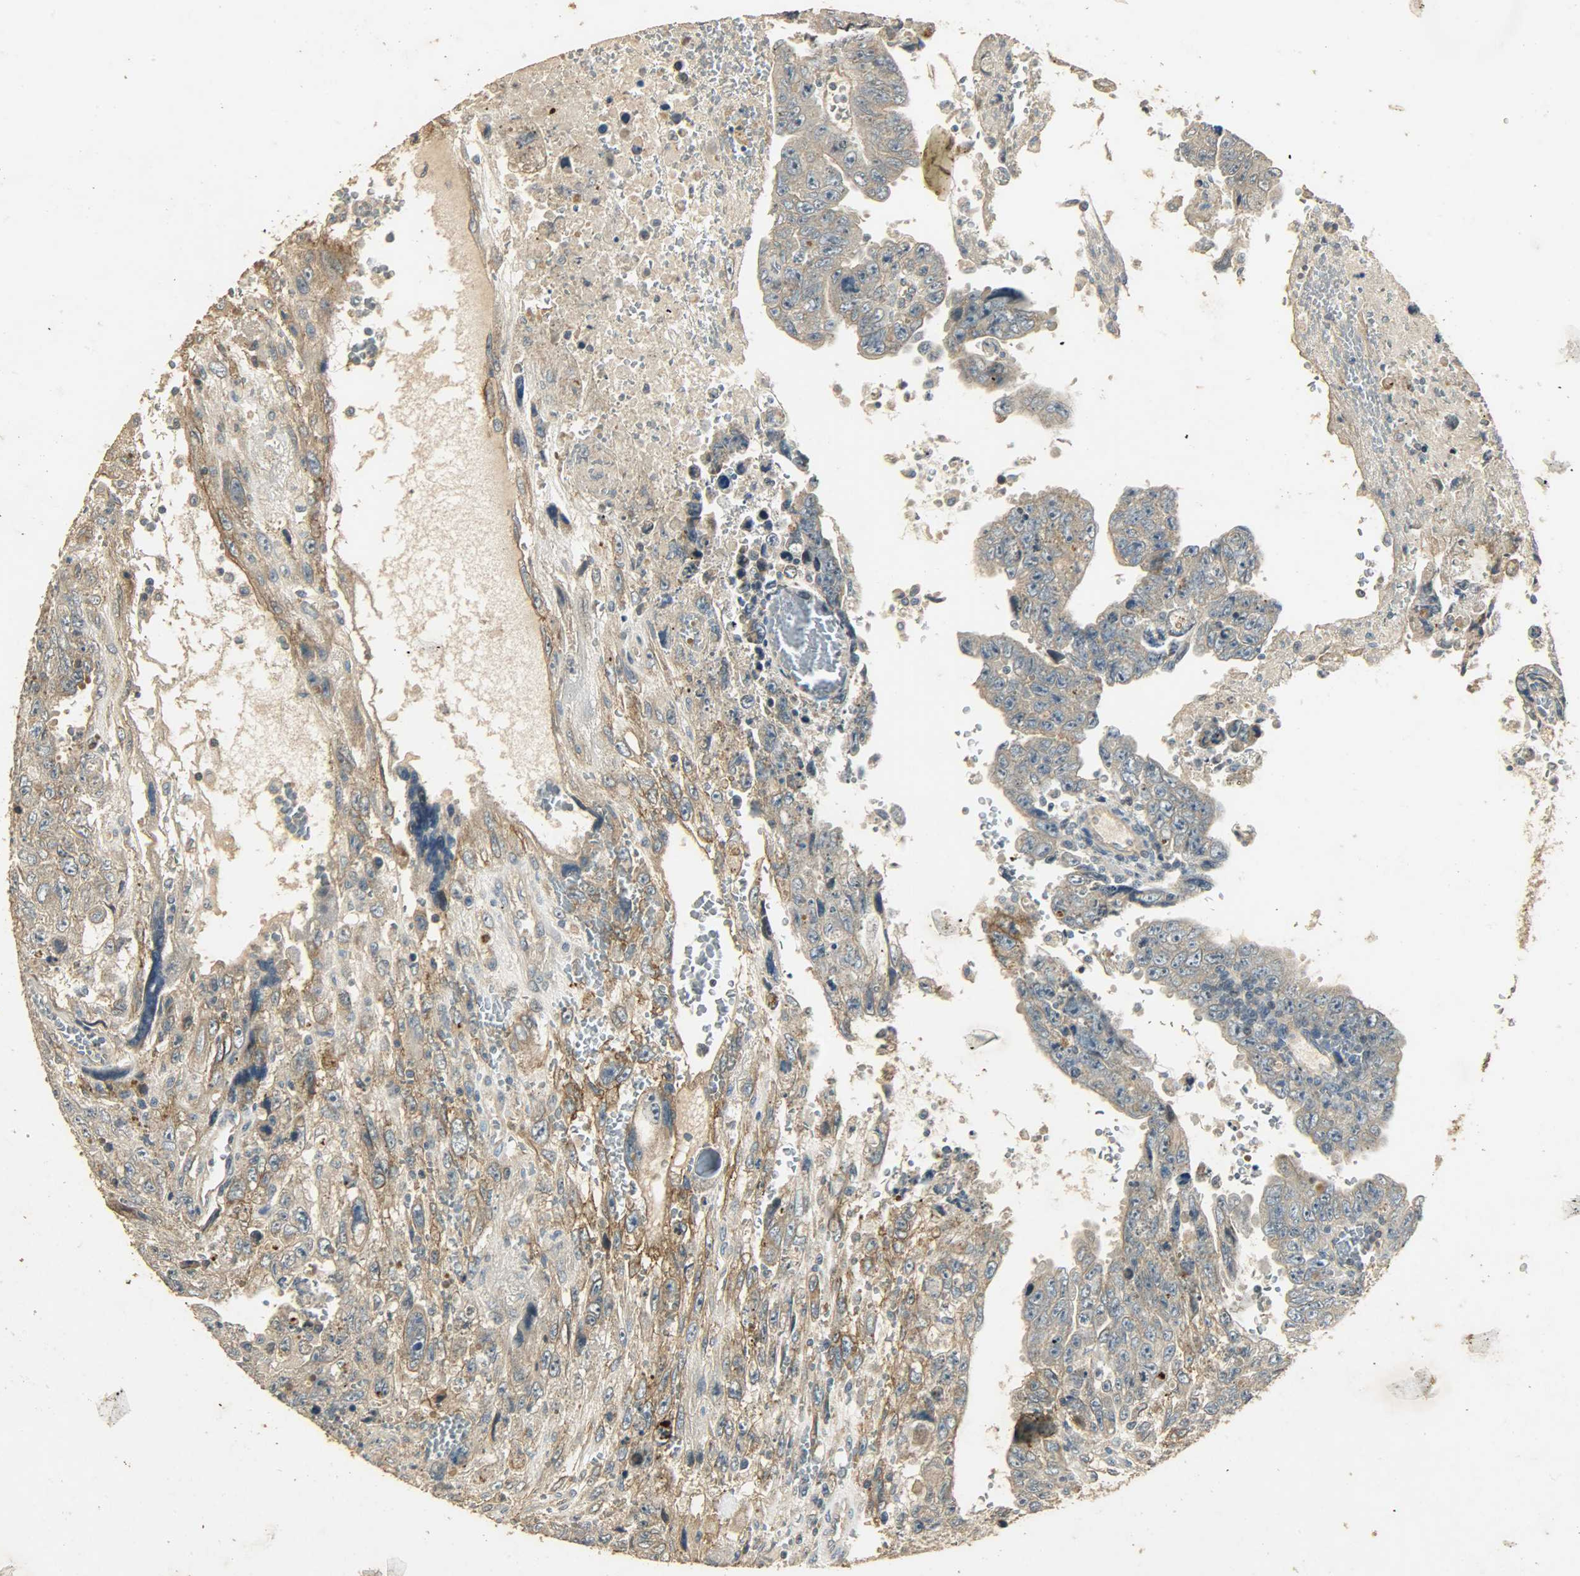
{"staining": {"intensity": "weak", "quantity": ">75%", "location": "cytoplasmic/membranous"}, "tissue": "testis cancer", "cell_type": "Tumor cells", "image_type": "cancer", "snomed": [{"axis": "morphology", "description": "Carcinoma, Embryonal, NOS"}, {"axis": "topography", "description": "Testis"}], "caption": "Embryonal carcinoma (testis) tissue exhibits weak cytoplasmic/membranous expression in approximately >75% of tumor cells, visualized by immunohistochemistry. The staining is performed using DAB brown chromogen to label protein expression. The nuclei are counter-stained blue using hematoxylin.", "gene": "ATP2B1", "patient": {"sex": "male", "age": 28}}